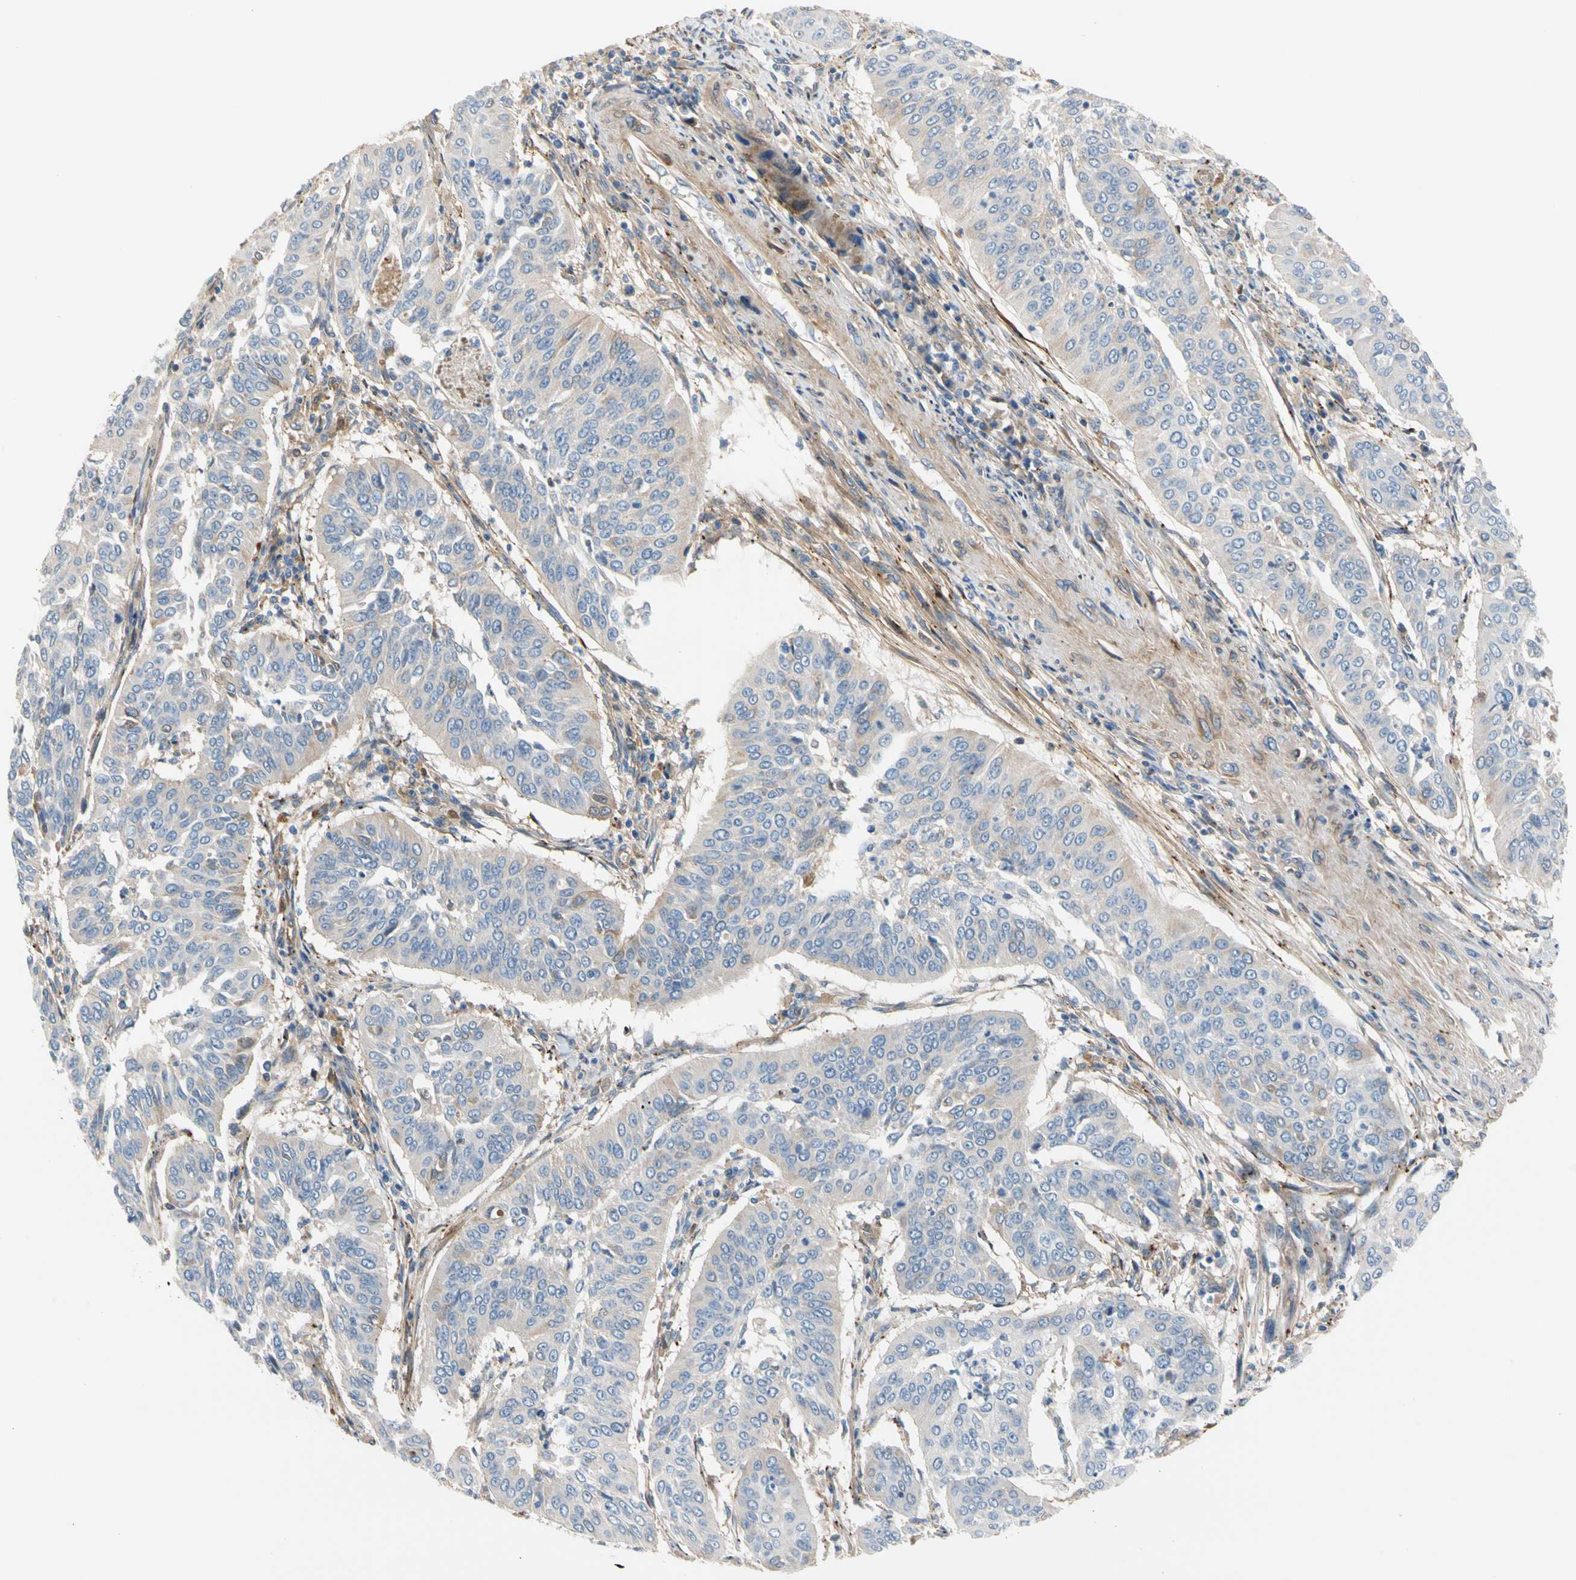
{"staining": {"intensity": "weak", "quantity": "<25%", "location": "cytoplasmic/membranous"}, "tissue": "cervical cancer", "cell_type": "Tumor cells", "image_type": "cancer", "snomed": [{"axis": "morphology", "description": "Normal tissue, NOS"}, {"axis": "morphology", "description": "Squamous cell carcinoma, NOS"}, {"axis": "topography", "description": "Cervix"}], "caption": "Immunohistochemical staining of human cervical cancer (squamous cell carcinoma) displays no significant positivity in tumor cells. (DAB IHC visualized using brightfield microscopy, high magnification).", "gene": "ENTREP3", "patient": {"sex": "female", "age": 39}}